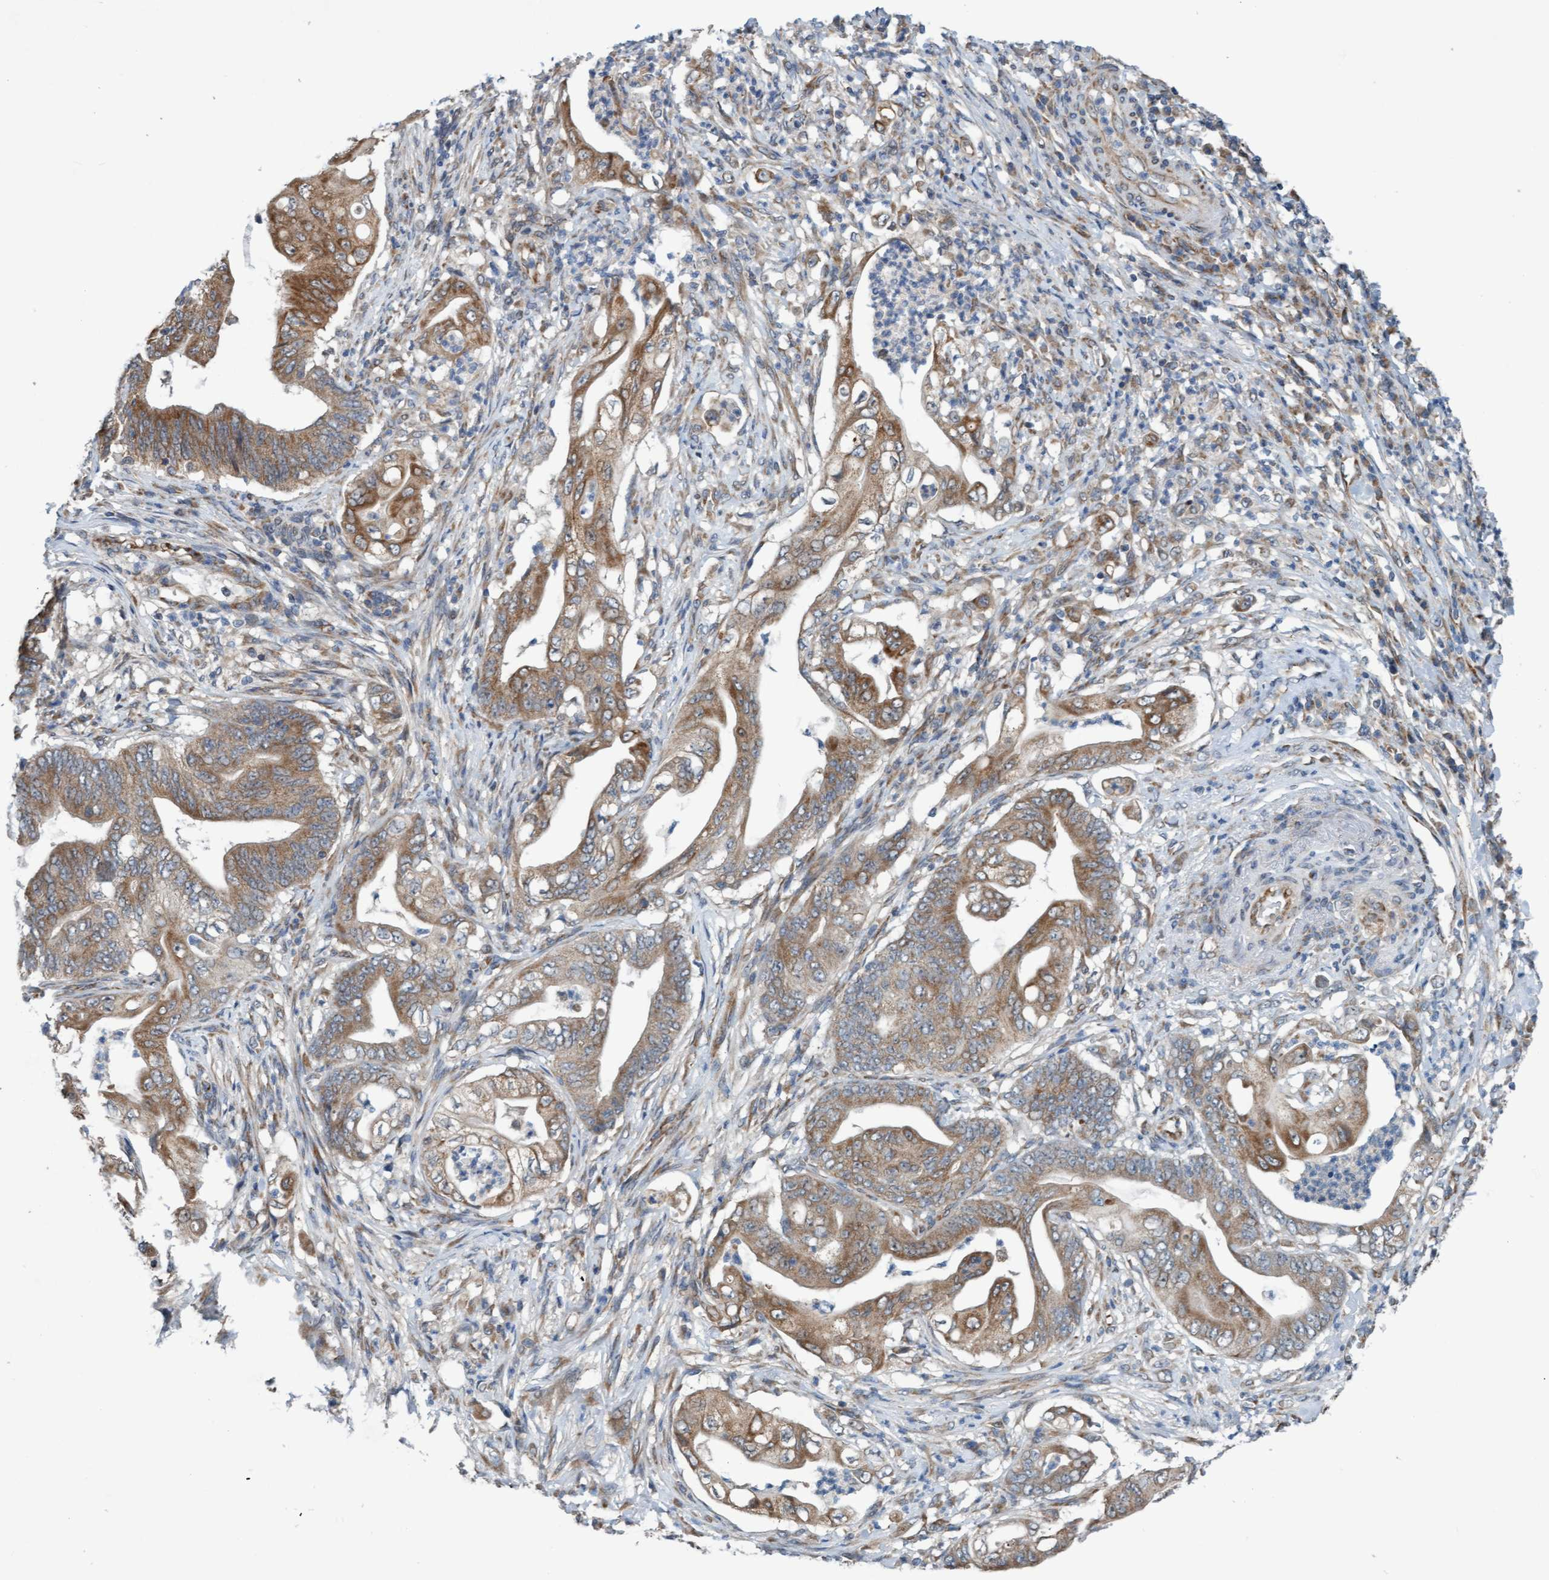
{"staining": {"intensity": "moderate", "quantity": ">75%", "location": "cytoplasmic/membranous"}, "tissue": "stomach cancer", "cell_type": "Tumor cells", "image_type": "cancer", "snomed": [{"axis": "morphology", "description": "Adenocarcinoma, NOS"}, {"axis": "topography", "description": "Stomach"}], "caption": "The histopathology image reveals staining of stomach adenocarcinoma, revealing moderate cytoplasmic/membranous protein staining (brown color) within tumor cells.", "gene": "ZNF566", "patient": {"sex": "female", "age": 73}}